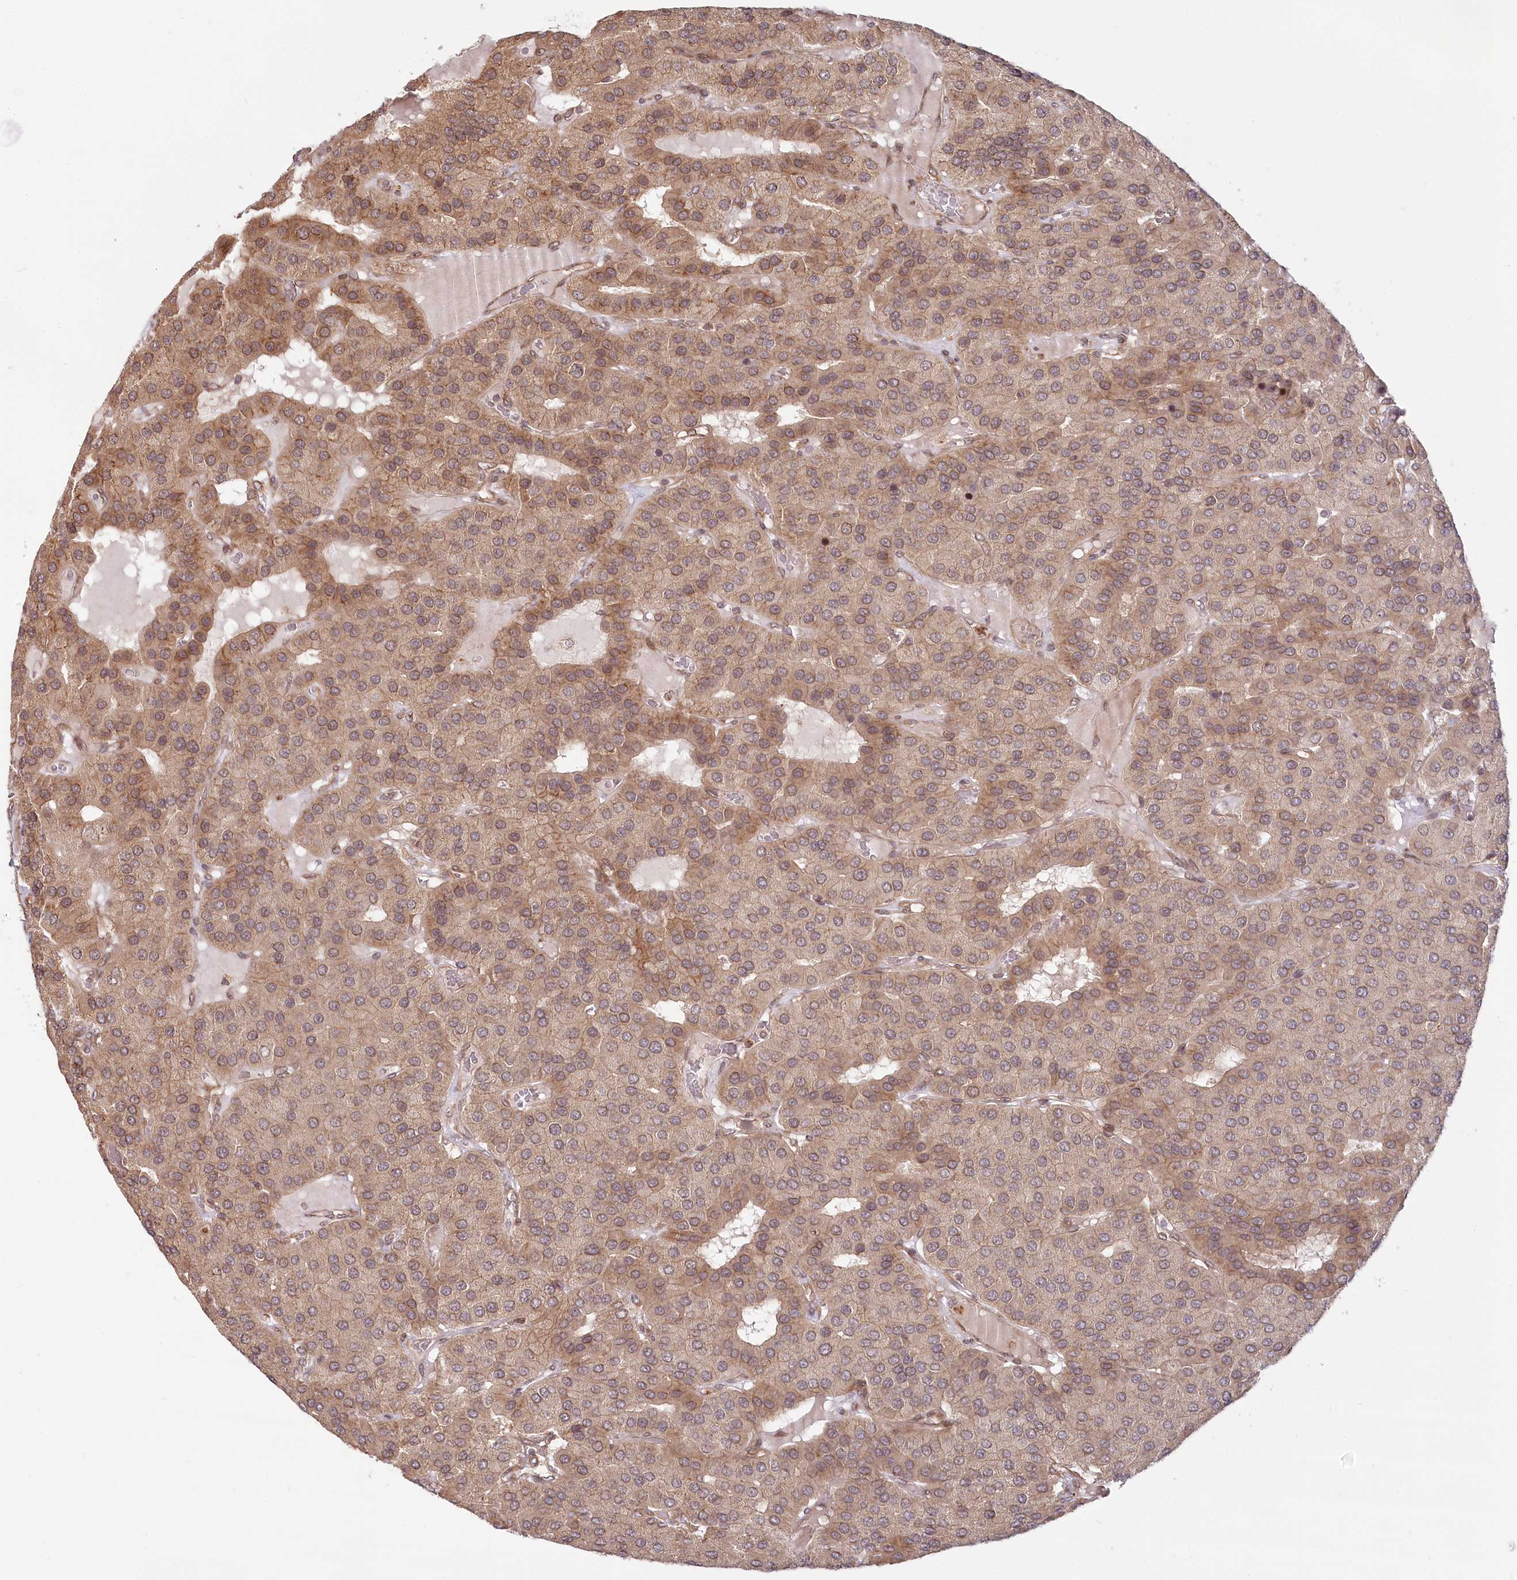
{"staining": {"intensity": "moderate", "quantity": "25%-75%", "location": "cytoplasmic/membranous"}, "tissue": "parathyroid gland", "cell_type": "Glandular cells", "image_type": "normal", "snomed": [{"axis": "morphology", "description": "Normal tissue, NOS"}, {"axis": "morphology", "description": "Adenoma, NOS"}, {"axis": "topography", "description": "Parathyroid gland"}], "caption": "This photomicrograph reveals immunohistochemistry staining of normal human parathyroid gland, with medium moderate cytoplasmic/membranous expression in approximately 25%-75% of glandular cells.", "gene": "CEP70", "patient": {"sex": "female", "age": 86}}